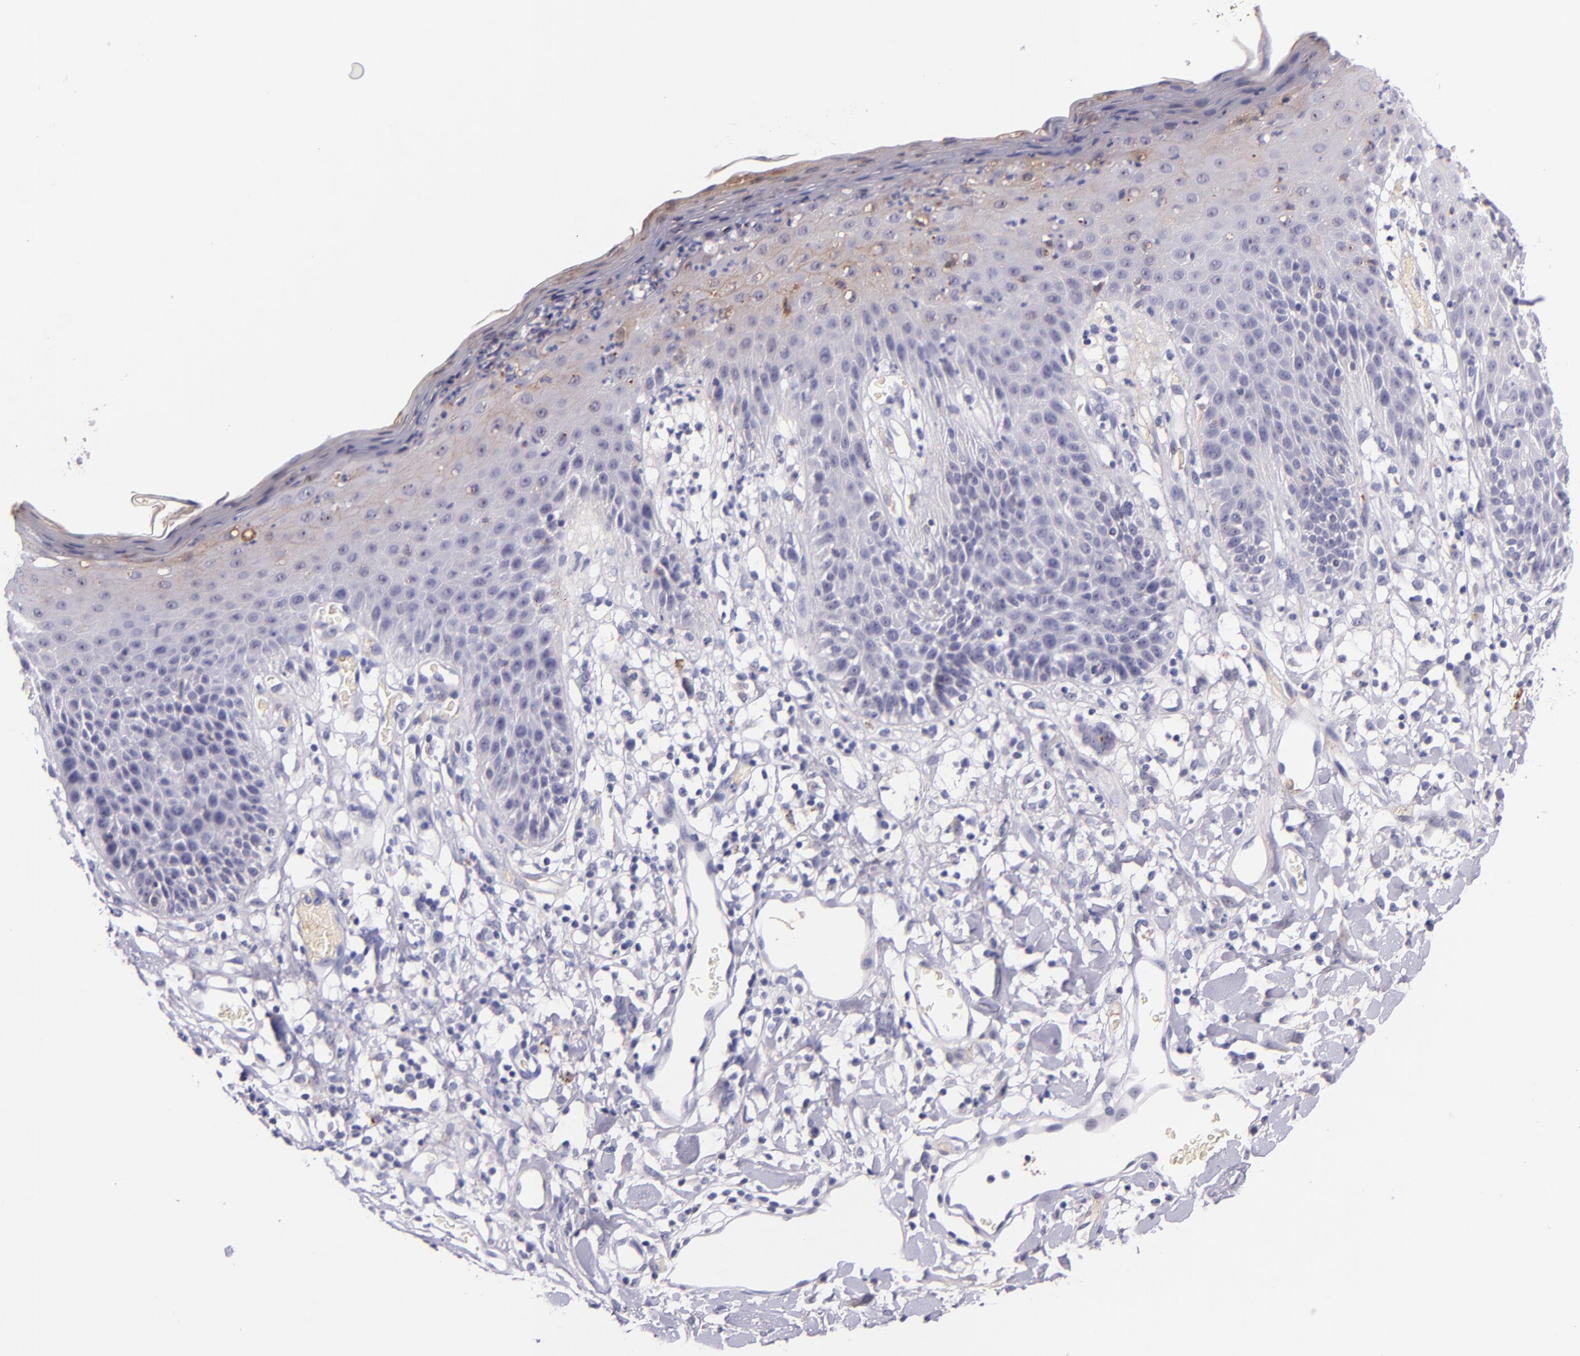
{"staining": {"intensity": "negative", "quantity": "none", "location": "none"}, "tissue": "skin", "cell_type": "Epidermal cells", "image_type": "normal", "snomed": [{"axis": "morphology", "description": "Normal tissue, NOS"}, {"axis": "topography", "description": "Vulva"}, {"axis": "topography", "description": "Peripheral nerve tissue"}], "caption": "IHC of normal human skin exhibits no positivity in epidermal cells. Brightfield microscopy of immunohistochemistry stained with DAB (3,3'-diaminobenzidine) (brown) and hematoxylin (blue), captured at high magnification.", "gene": "KNG1", "patient": {"sex": "female", "age": 68}}